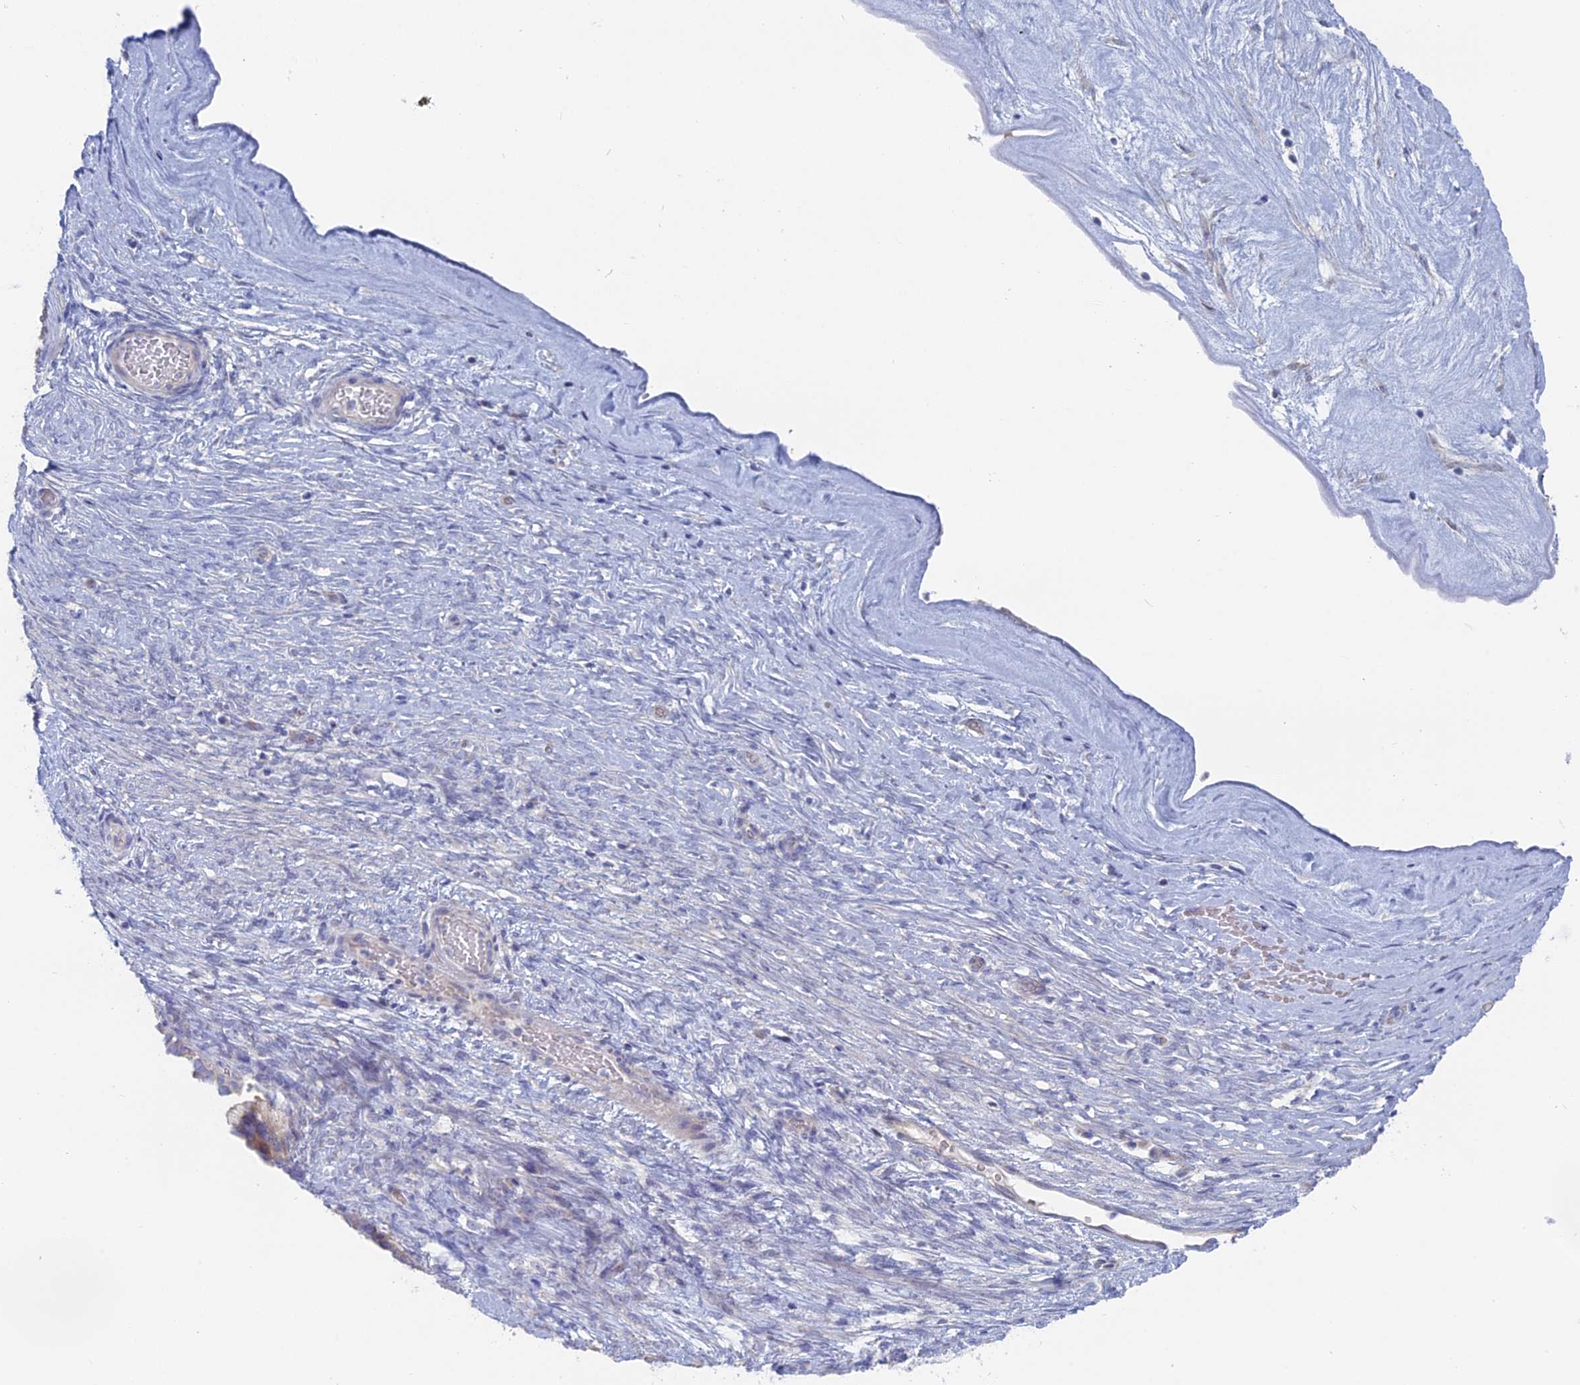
{"staining": {"intensity": "moderate", "quantity": "<25%", "location": "cytoplasmic/membranous"}, "tissue": "ovarian cancer", "cell_type": "Tumor cells", "image_type": "cancer", "snomed": [{"axis": "morphology", "description": "Cystadenocarcinoma, serous, NOS"}, {"axis": "topography", "description": "Ovary"}], "caption": "Immunohistochemistry of human ovarian serous cystadenocarcinoma demonstrates low levels of moderate cytoplasmic/membranous staining in approximately <25% of tumor cells. The staining is performed using DAB (3,3'-diaminobenzidine) brown chromogen to label protein expression. The nuclei are counter-stained blue using hematoxylin.", "gene": "TBC1D30", "patient": {"sex": "female", "age": 56}}